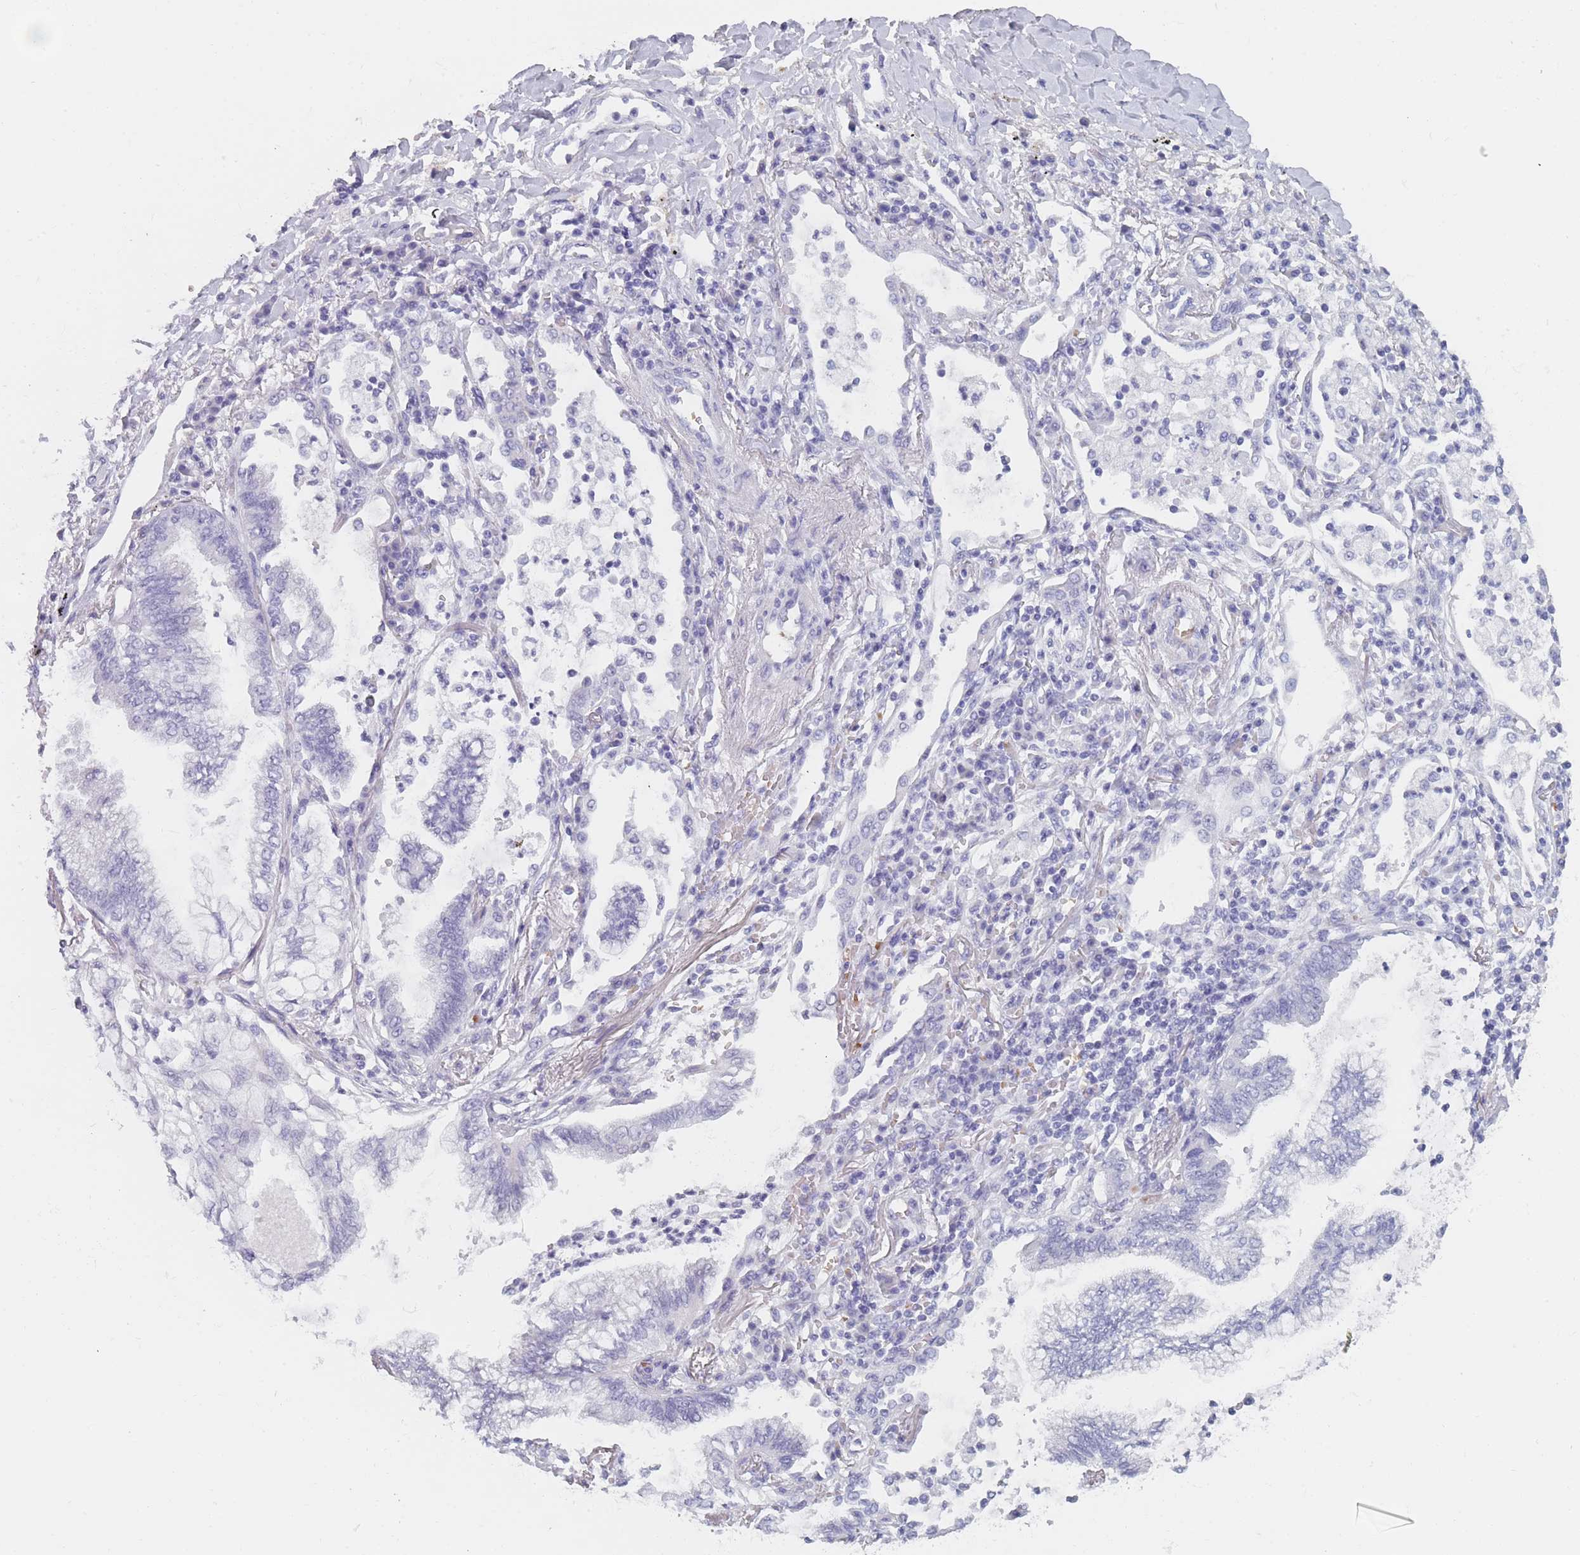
{"staining": {"intensity": "negative", "quantity": "none", "location": "none"}, "tissue": "lung cancer", "cell_type": "Tumor cells", "image_type": "cancer", "snomed": [{"axis": "morphology", "description": "Adenocarcinoma, NOS"}, {"axis": "topography", "description": "Lung"}], "caption": "Immunohistochemistry (IHC) of adenocarcinoma (lung) exhibits no positivity in tumor cells.", "gene": "OR5D16", "patient": {"sex": "female", "age": 70}}